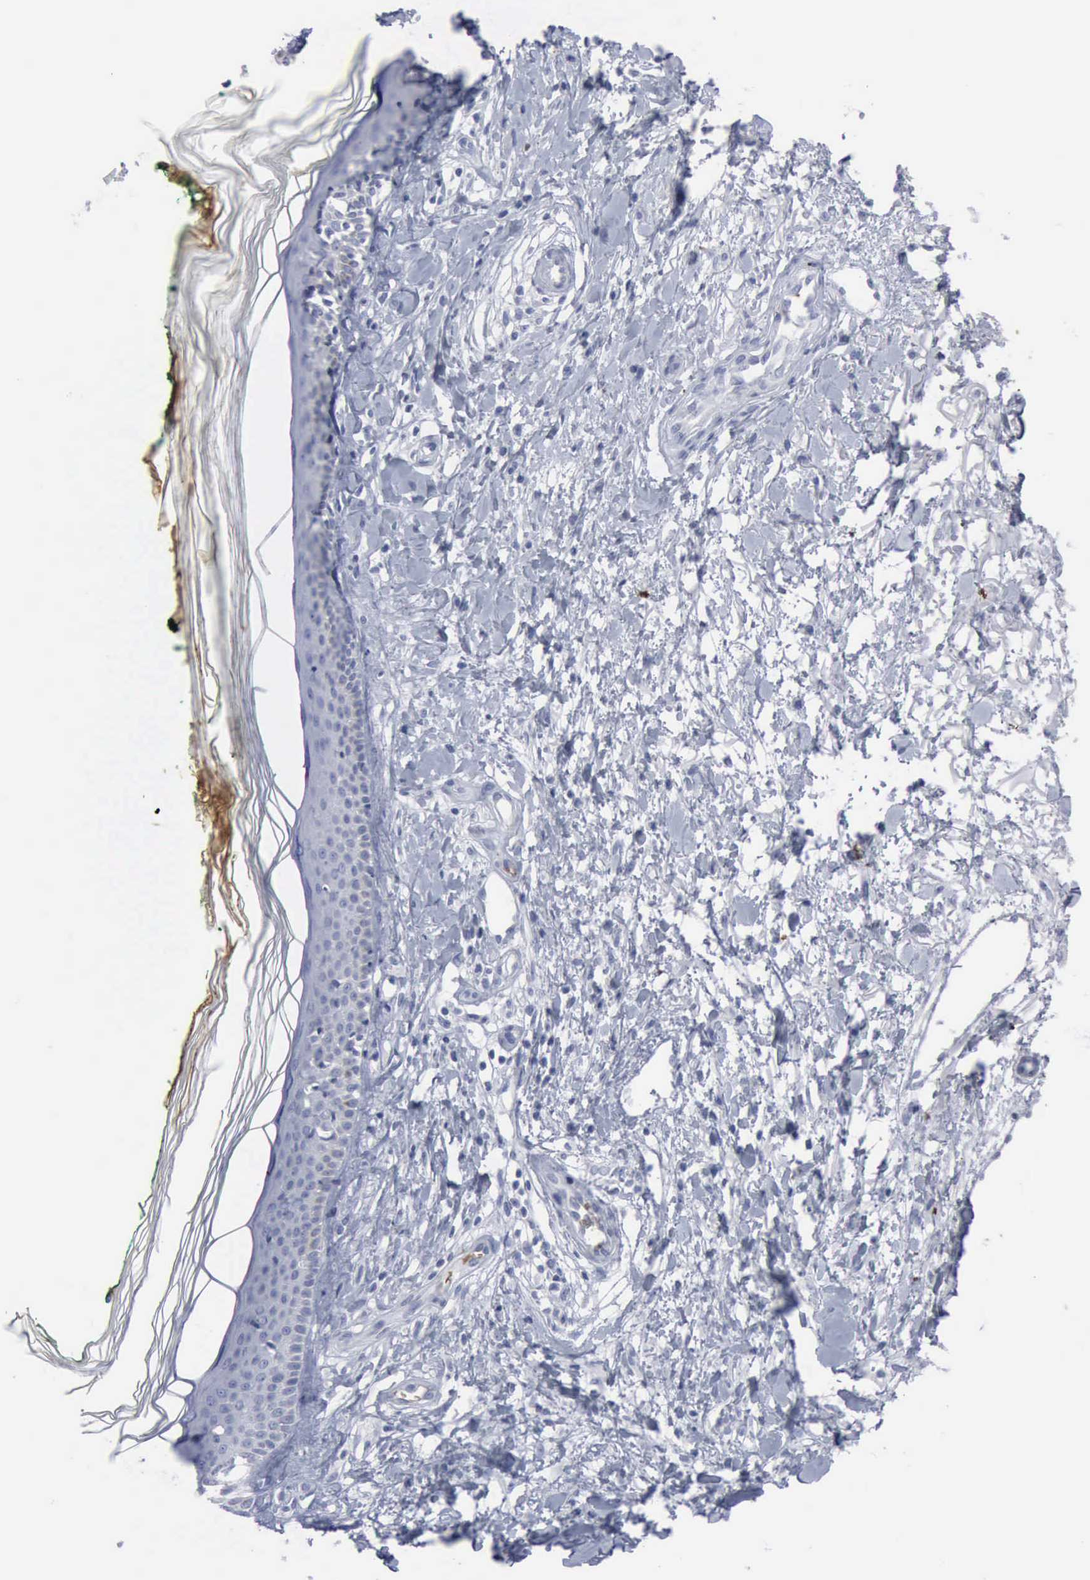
{"staining": {"intensity": "negative", "quantity": "none", "location": "none"}, "tissue": "melanoma", "cell_type": "Tumor cells", "image_type": "cancer", "snomed": [{"axis": "morphology", "description": "Malignant melanoma, NOS"}, {"axis": "topography", "description": "Skin"}], "caption": "High magnification brightfield microscopy of melanoma stained with DAB (brown) and counterstained with hematoxylin (blue): tumor cells show no significant positivity.", "gene": "TGFB1", "patient": {"sex": "female", "age": 85}}